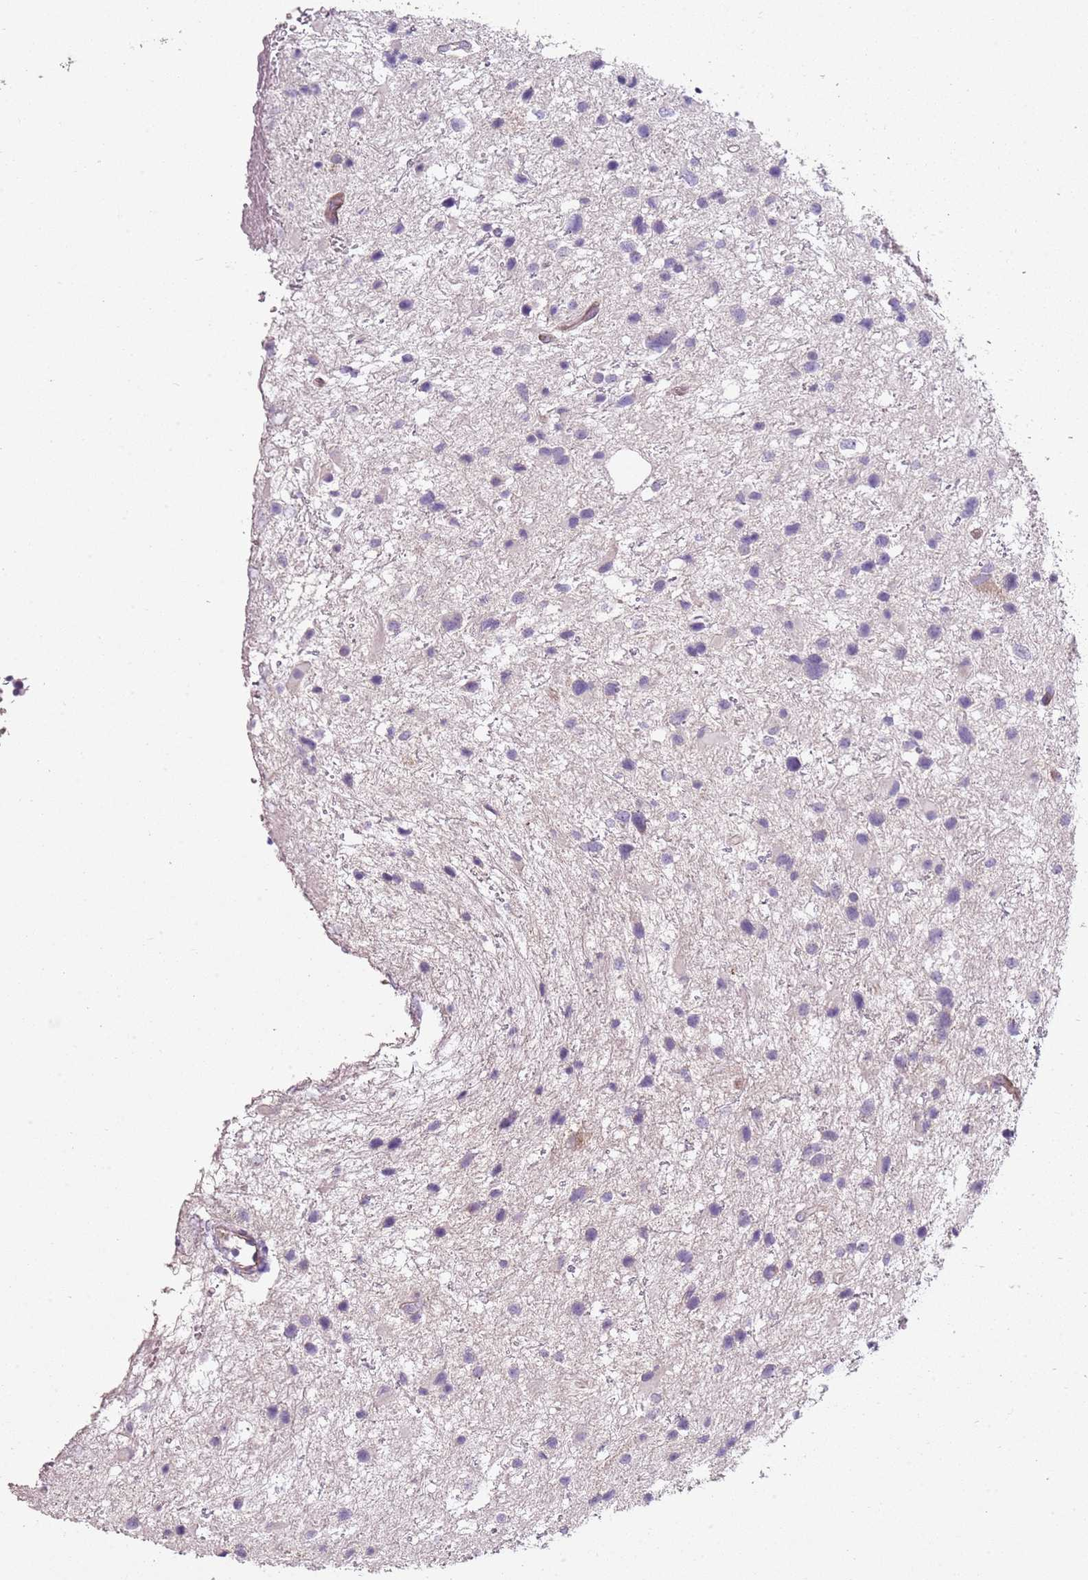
{"staining": {"intensity": "negative", "quantity": "none", "location": "none"}, "tissue": "glioma", "cell_type": "Tumor cells", "image_type": "cancer", "snomed": [{"axis": "morphology", "description": "Glioma, malignant, Low grade"}, {"axis": "topography", "description": "Brain"}], "caption": "The photomicrograph reveals no staining of tumor cells in malignant glioma (low-grade).", "gene": "ZNF583", "patient": {"sex": "female", "age": 32}}